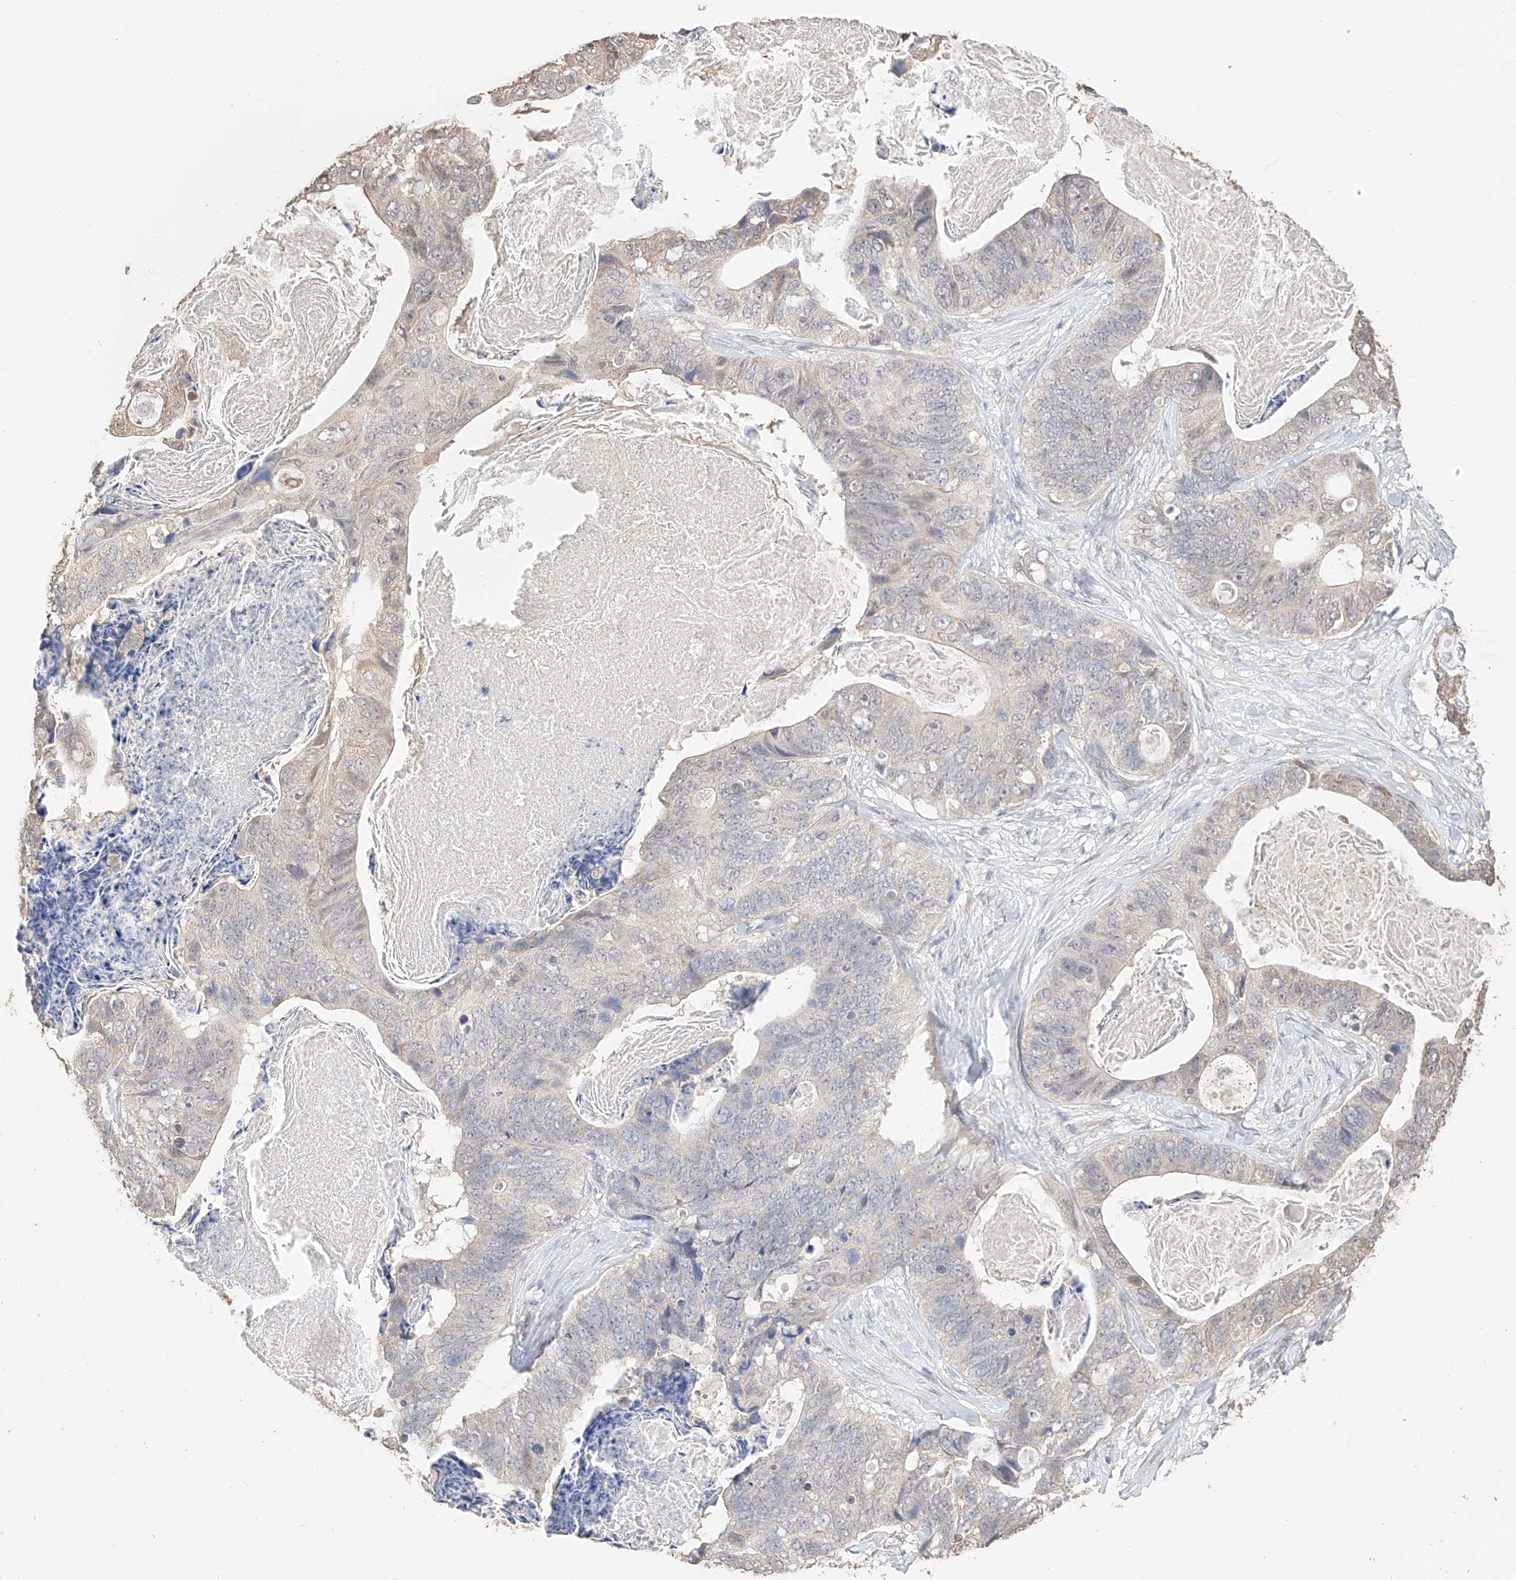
{"staining": {"intensity": "negative", "quantity": "none", "location": "none"}, "tissue": "stomach cancer", "cell_type": "Tumor cells", "image_type": "cancer", "snomed": [{"axis": "morphology", "description": "Adenocarcinoma, NOS"}, {"axis": "topography", "description": "Stomach"}], "caption": "Stomach cancer (adenocarcinoma) was stained to show a protein in brown. There is no significant staining in tumor cells. The staining is performed using DAB brown chromogen with nuclei counter-stained in using hematoxylin.", "gene": "IL22RA2", "patient": {"sex": "female", "age": 89}}